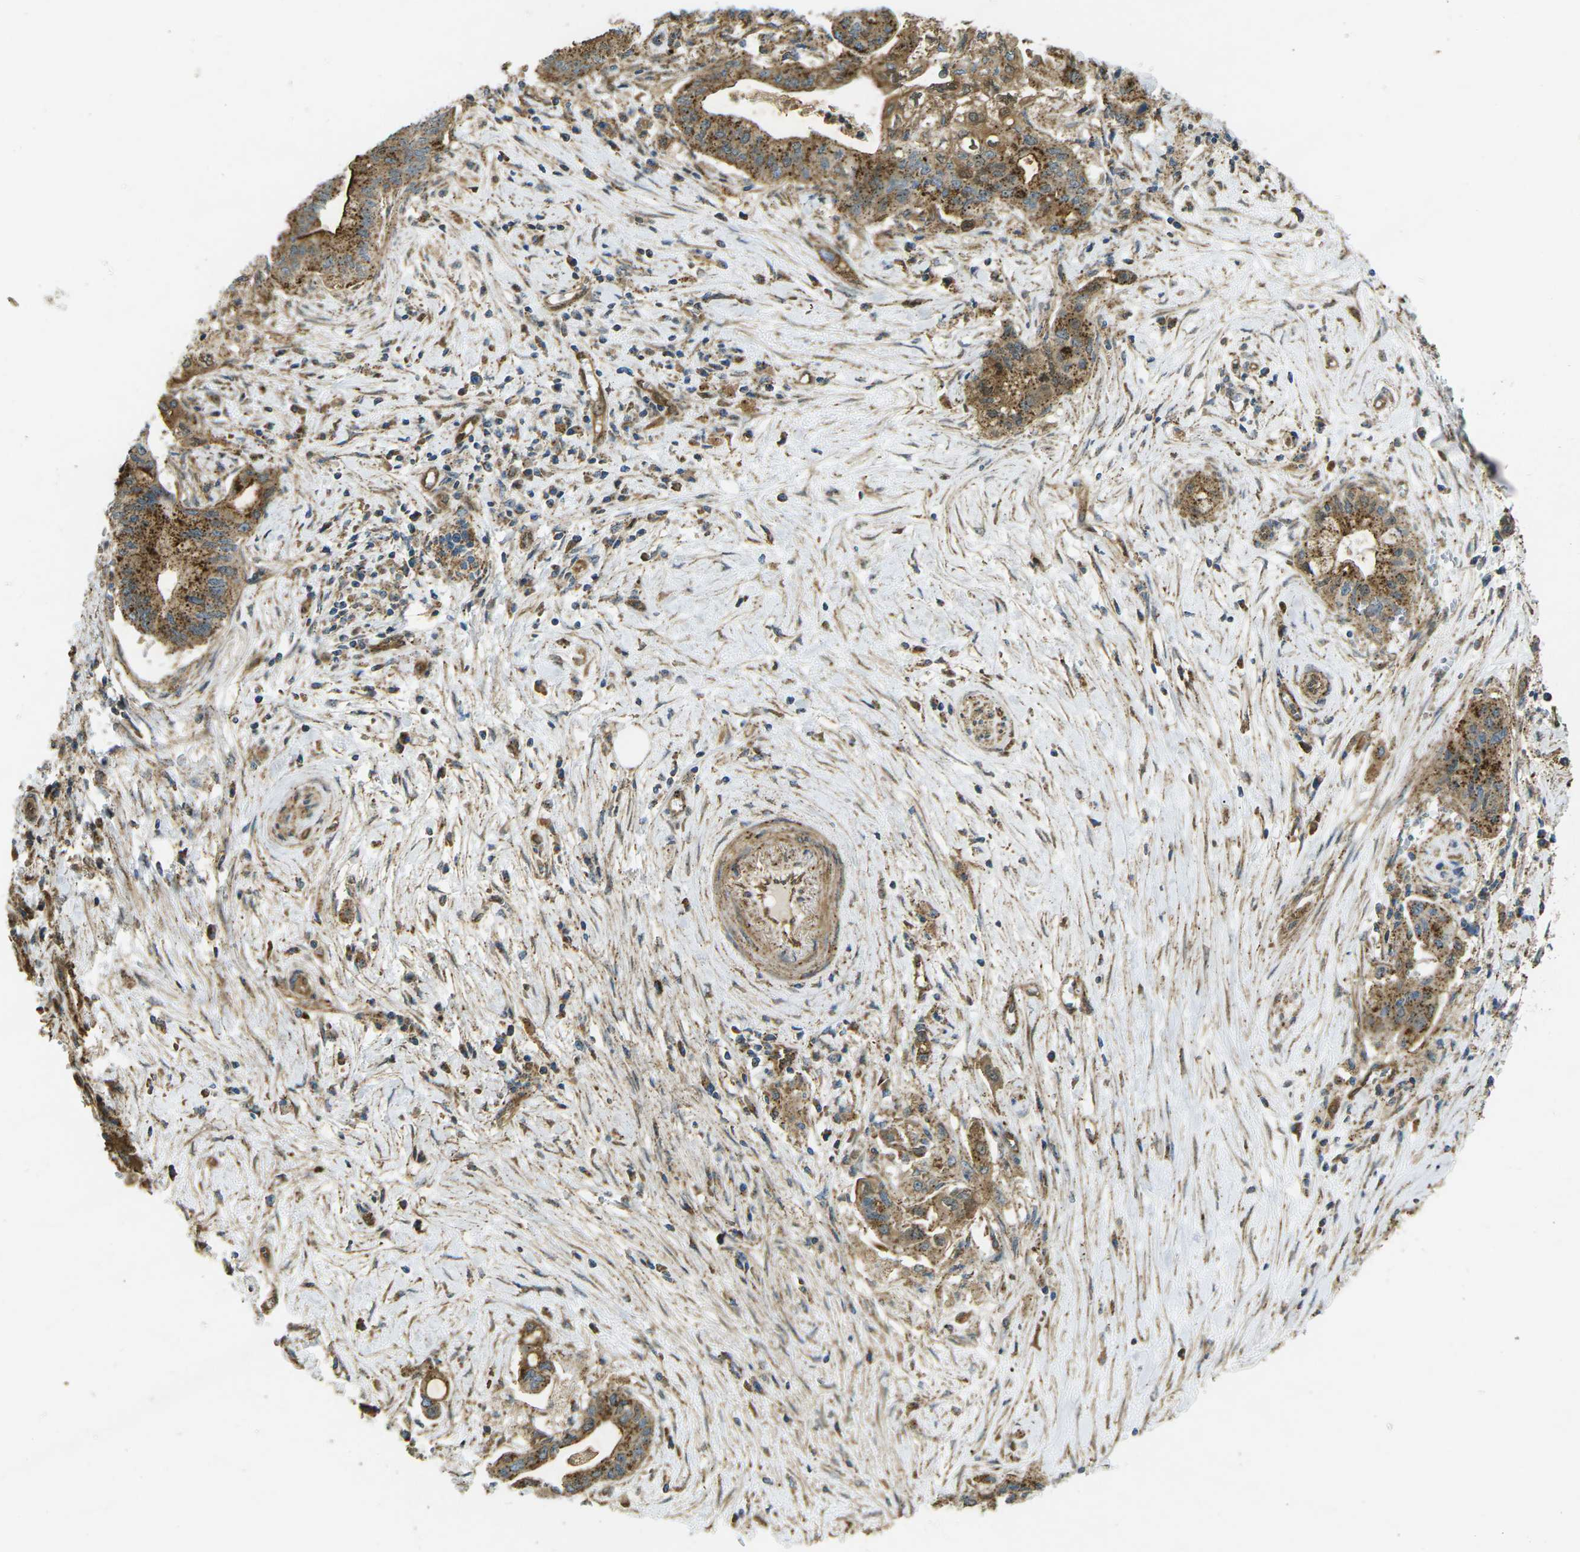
{"staining": {"intensity": "moderate", "quantity": ">75%", "location": "cytoplasmic/membranous"}, "tissue": "pancreatic cancer", "cell_type": "Tumor cells", "image_type": "cancer", "snomed": [{"axis": "morphology", "description": "Adenocarcinoma, NOS"}, {"axis": "topography", "description": "Pancreas"}], "caption": "Tumor cells reveal moderate cytoplasmic/membranous expression in about >75% of cells in pancreatic cancer (adenocarcinoma). Immunohistochemistry (ihc) stains the protein in brown and the nuclei are stained blue.", "gene": "CHMP3", "patient": {"sex": "female", "age": 73}}